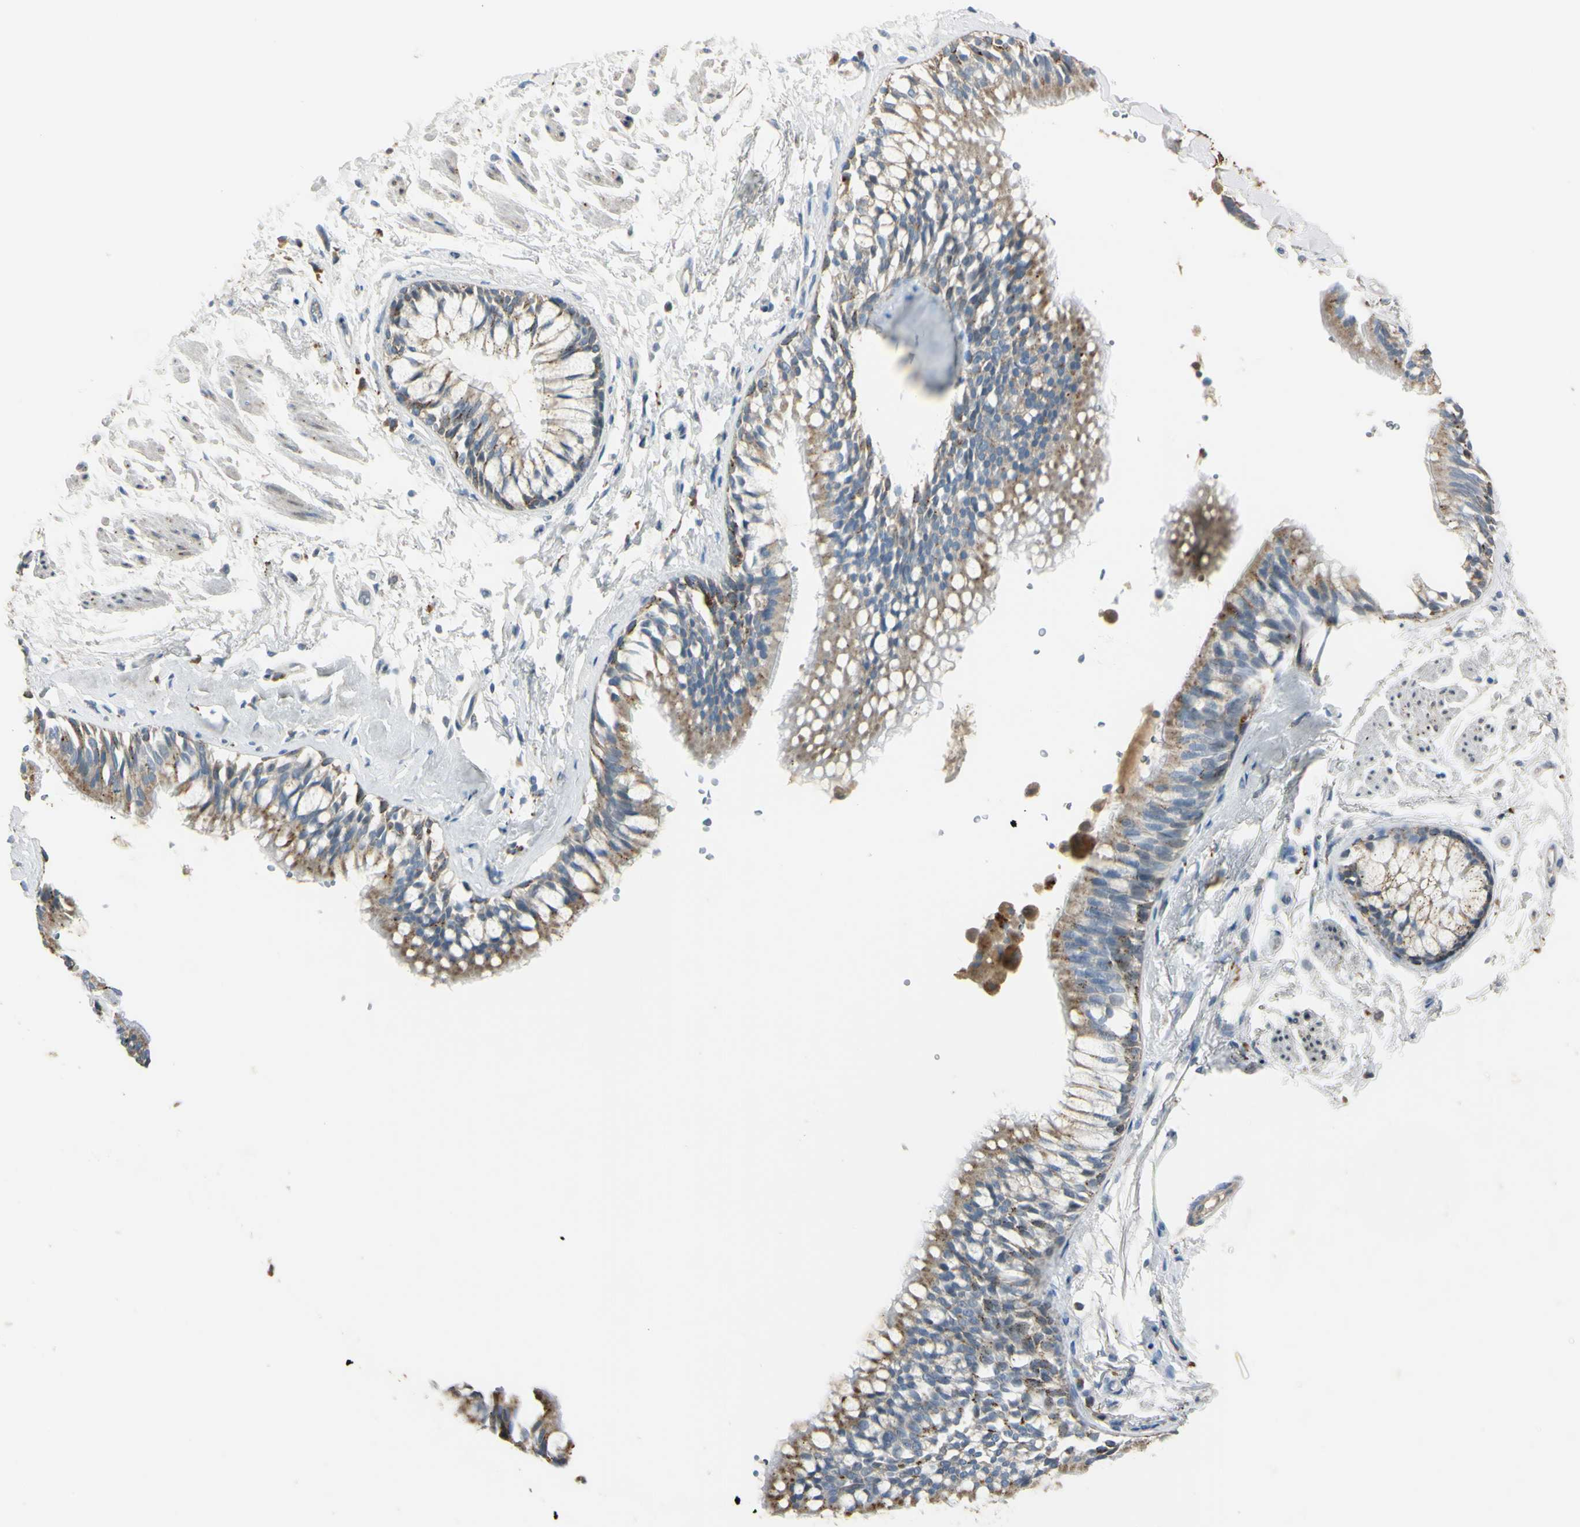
{"staining": {"intensity": "moderate", "quantity": ">75%", "location": "cytoplasmic/membranous"}, "tissue": "adipose tissue", "cell_type": "Adipocytes", "image_type": "normal", "snomed": [{"axis": "morphology", "description": "Normal tissue, NOS"}, {"axis": "topography", "description": "Cartilage tissue"}, {"axis": "topography", "description": "Bronchus"}], "caption": "The photomicrograph demonstrates staining of unremarkable adipose tissue, revealing moderate cytoplasmic/membranous protein positivity (brown color) within adipocytes. (DAB IHC, brown staining for protein, blue staining for nuclei).", "gene": "ANGPTL1", "patient": {"sex": "female", "age": 73}}